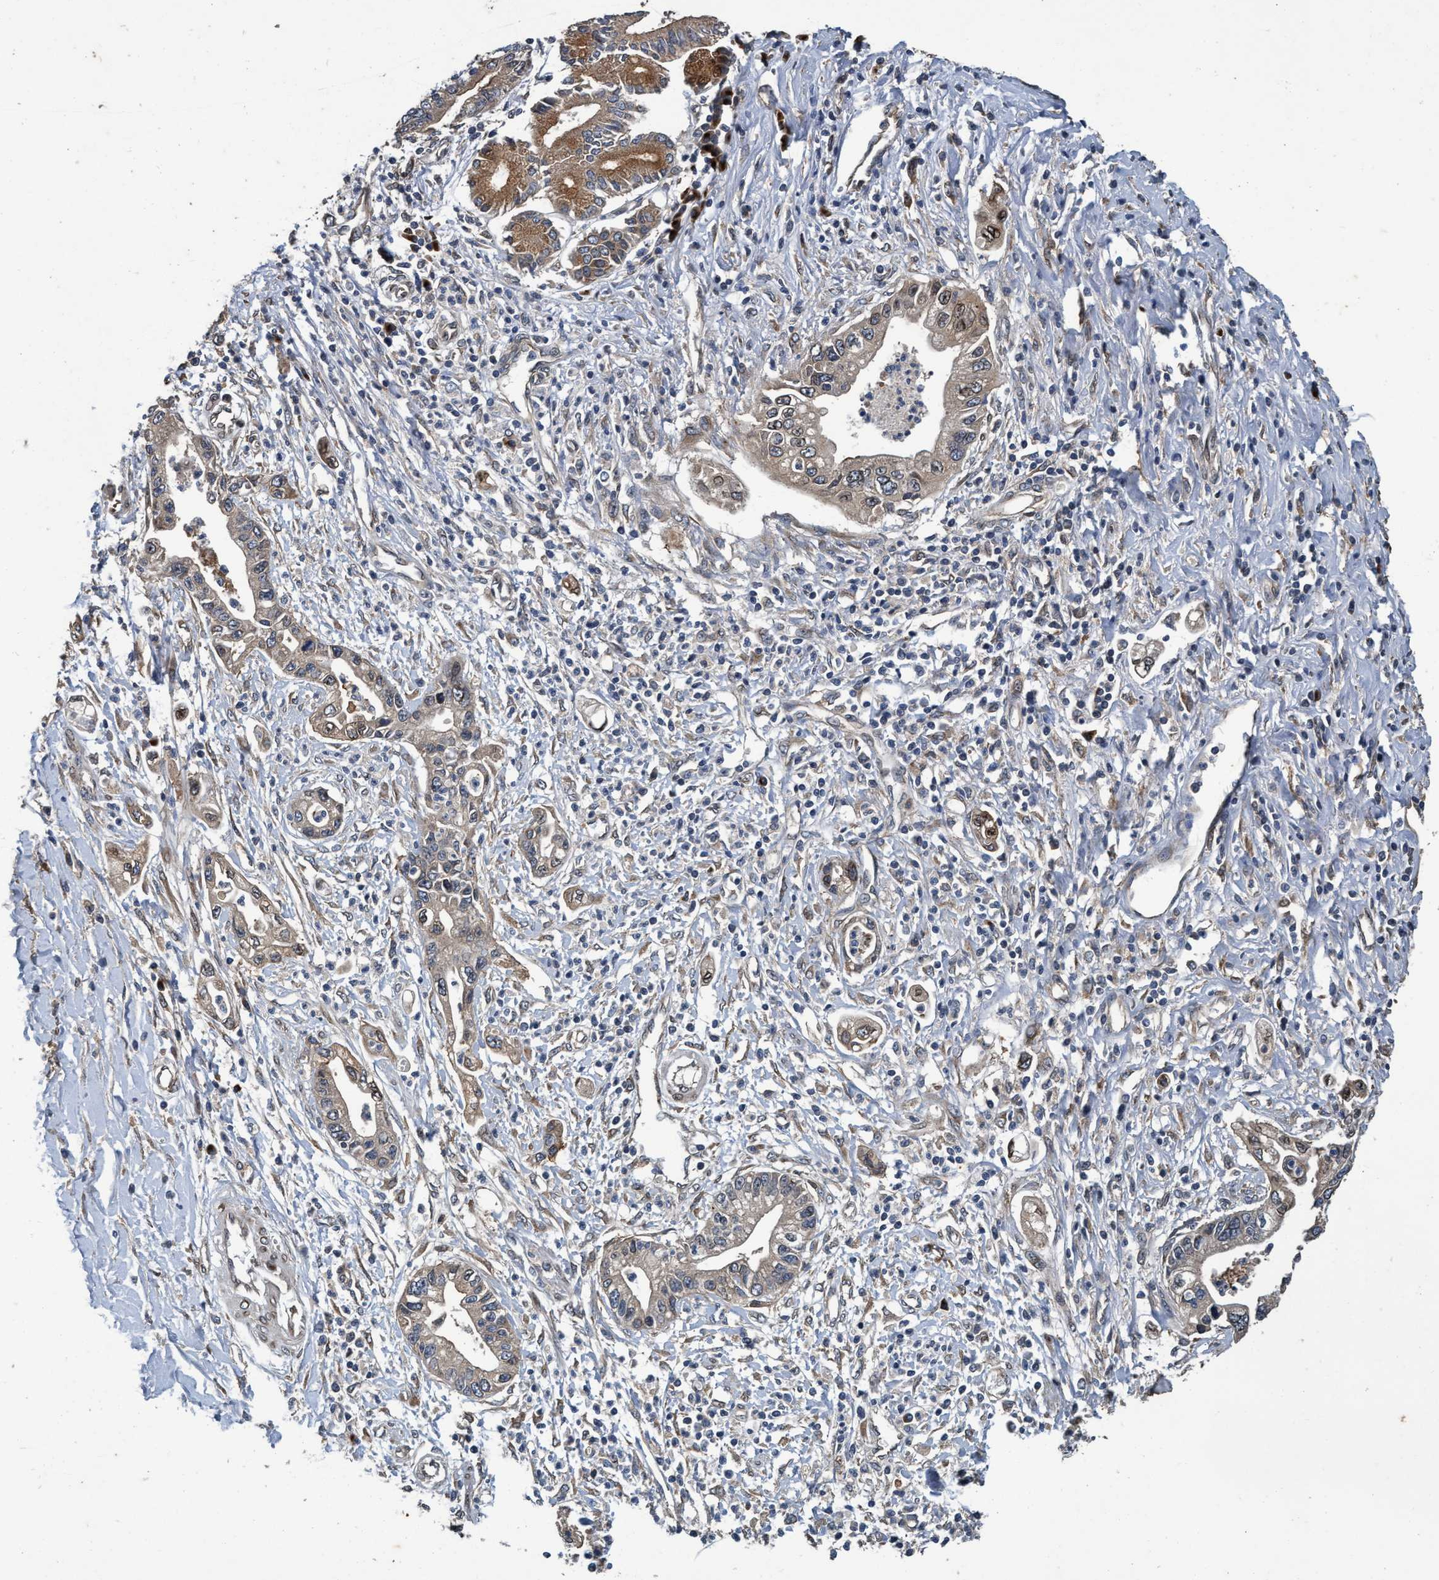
{"staining": {"intensity": "moderate", "quantity": "<25%", "location": "cytoplasmic/membranous"}, "tissue": "pancreatic cancer", "cell_type": "Tumor cells", "image_type": "cancer", "snomed": [{"axis": "morphology", "description": "Adenocarcinoma, NOS"}, {"axis": "topography", "description": "Pancreas"}], "caption": "Approximately <25% of tumor cells in pancreatic cancer exhibit moderate cytoplasmic/membranous protein expression as visualized by brown immunohistochemical staining.", "gene": "MACC1", "patient": {"sex": "male", "age": 56}}